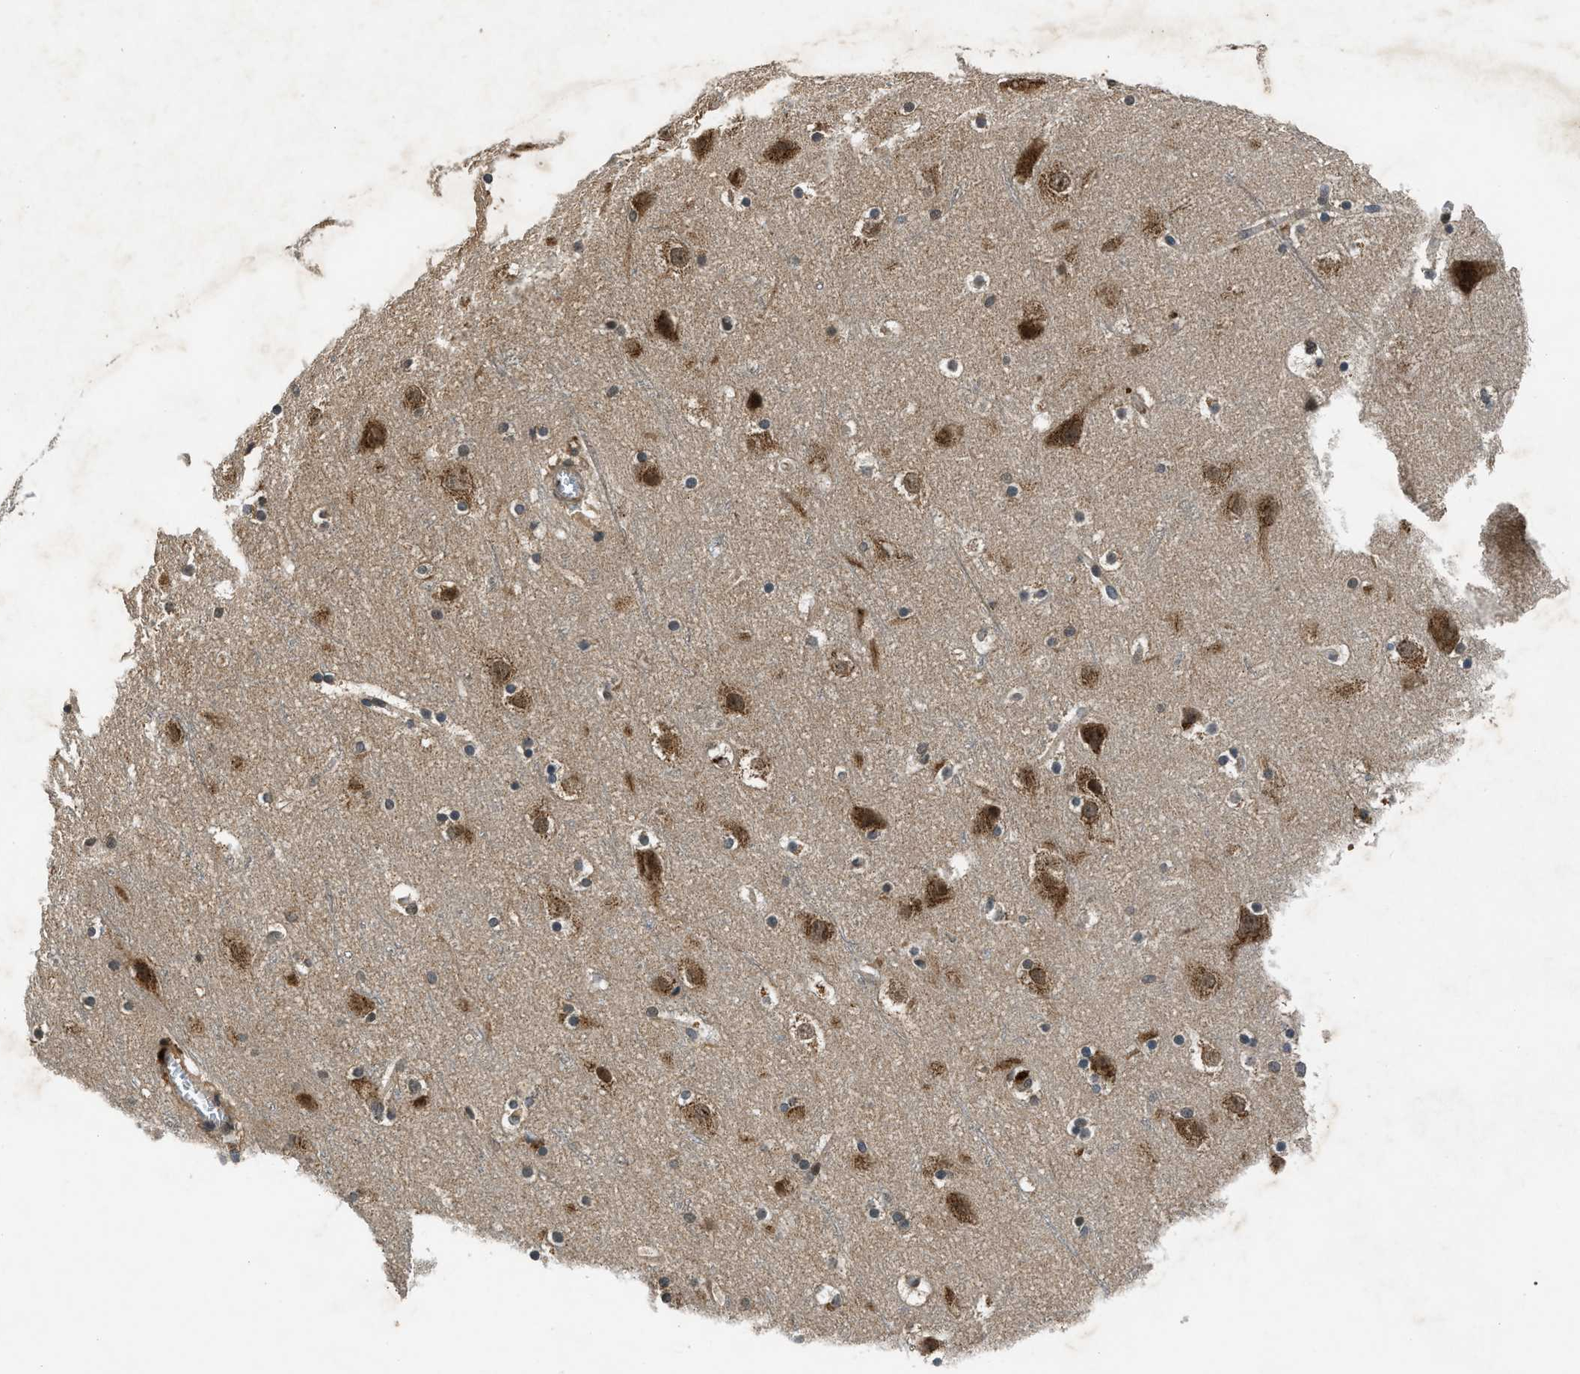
{"staining": {"intensity": "weak", "quantity": ">75%", "location": "cytoplasmic/membranous"}, "tissue": "cerebral cortex", "cell_type": "Endothelial cells", "image_type": "normal", "snomed": [{"axis": "morphology", "description": "Normal tissue, NOS"}, {"axis": "topography", "description": "Cerebral cortex"}], "caption": "A photomicrograph showing weak cytoplasmic/membranous positivity in approximately >75% of endothelial cells in benign cerebral cortex, as visualized by brown immunohistochemical staining.", "gene": "RPS6KB1", "patient": {"sex": "male", "age": 45}}